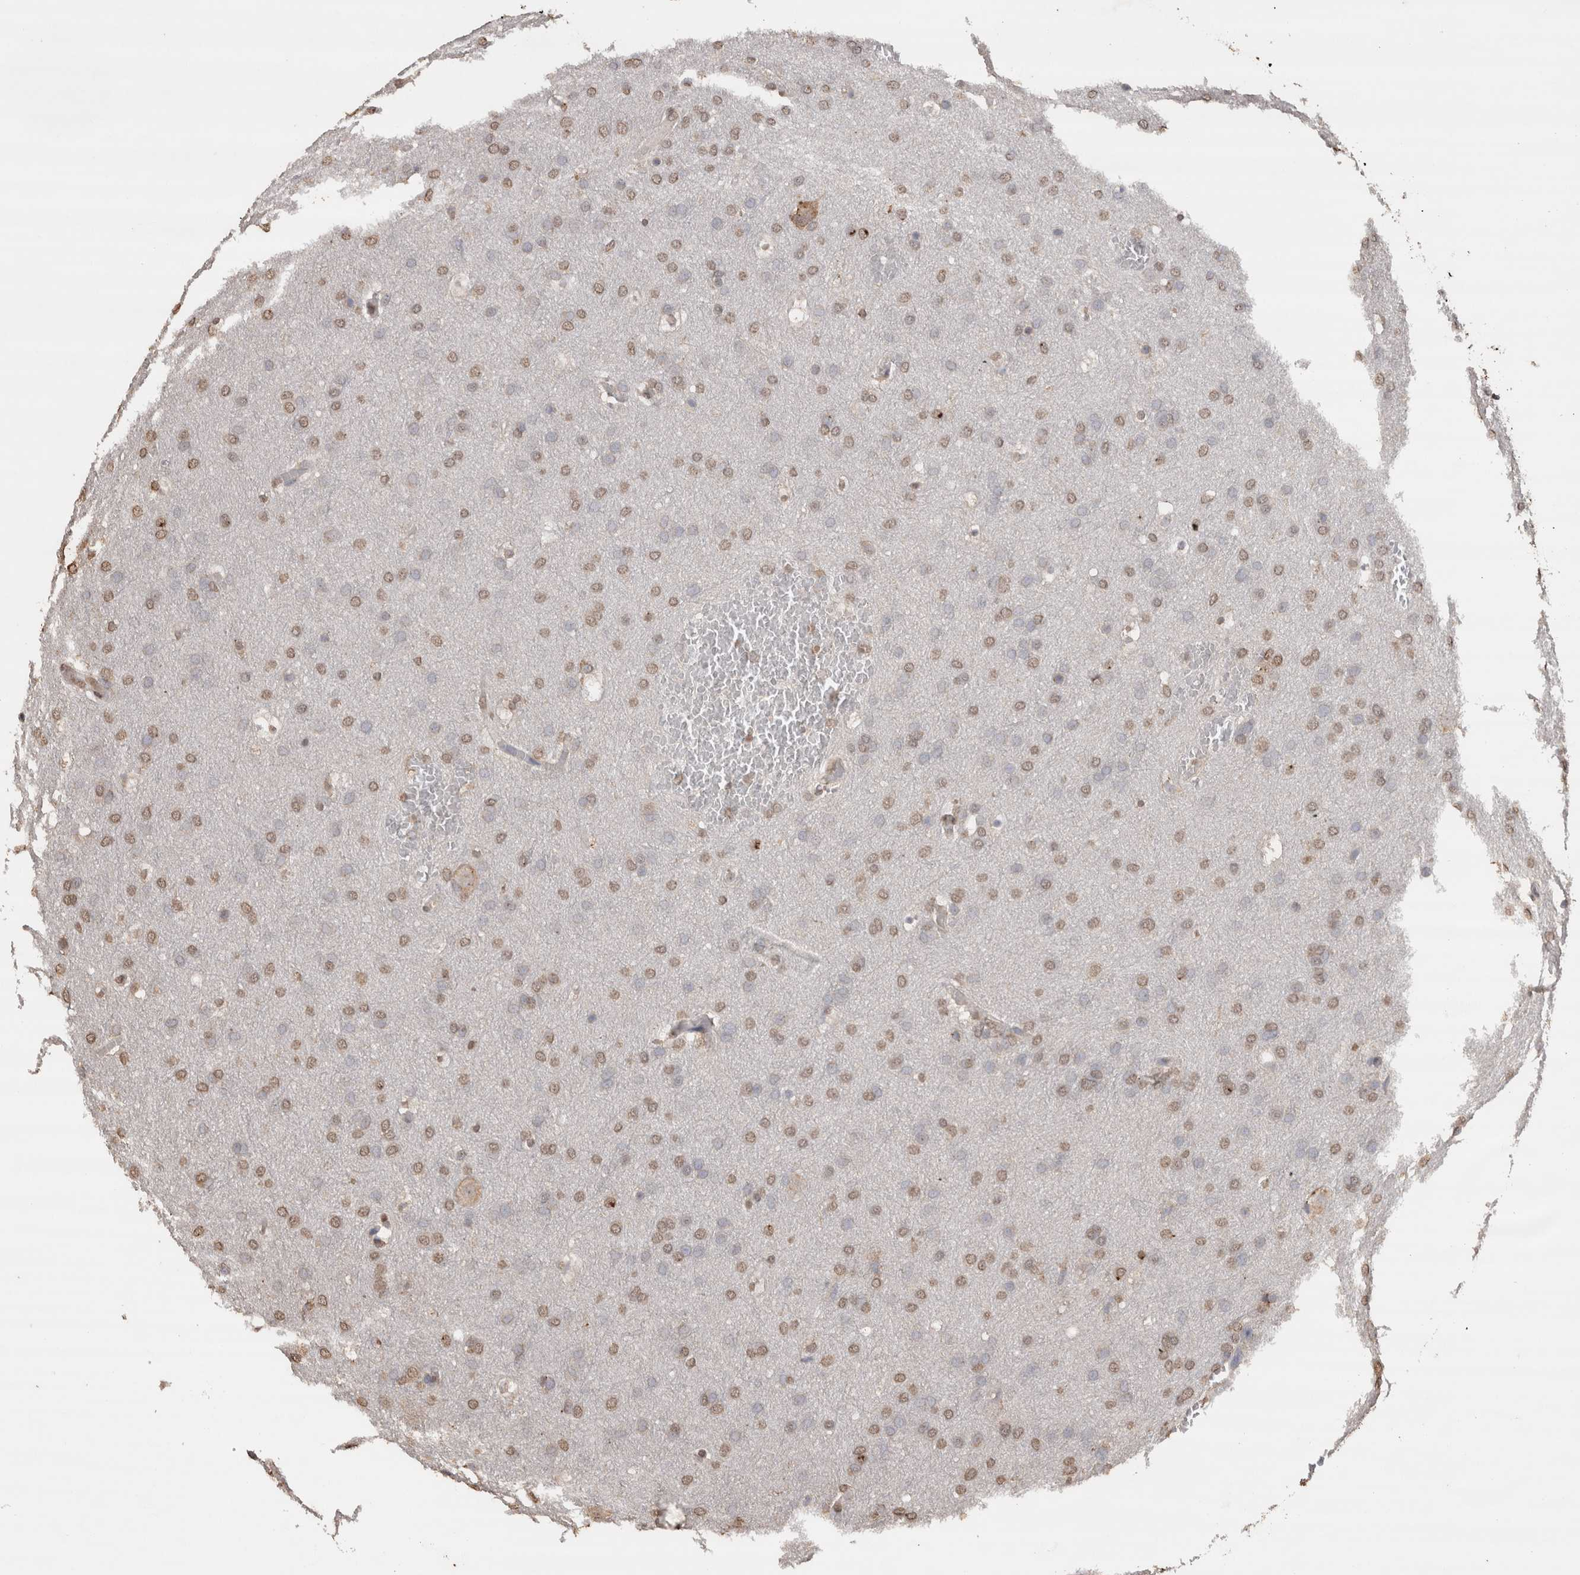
{"staining": {"intensity": "moderate", "quantity": "25%-75%", "location": "nuclear"}, "tissue": "glioma", "cell_type": "Tumor cells", "image_type": "cancer", "snomed": [{"axis": "morphology", "description": "Glioma, malignant, Low grade"}, {"axis": "topography", "description": "Brain"}], "caption": "Glioma stained with a protein marker displays moderate staining in tumor cells.", "gene": "CRELD2", "patient": {"sex": "female", "age": 37}}